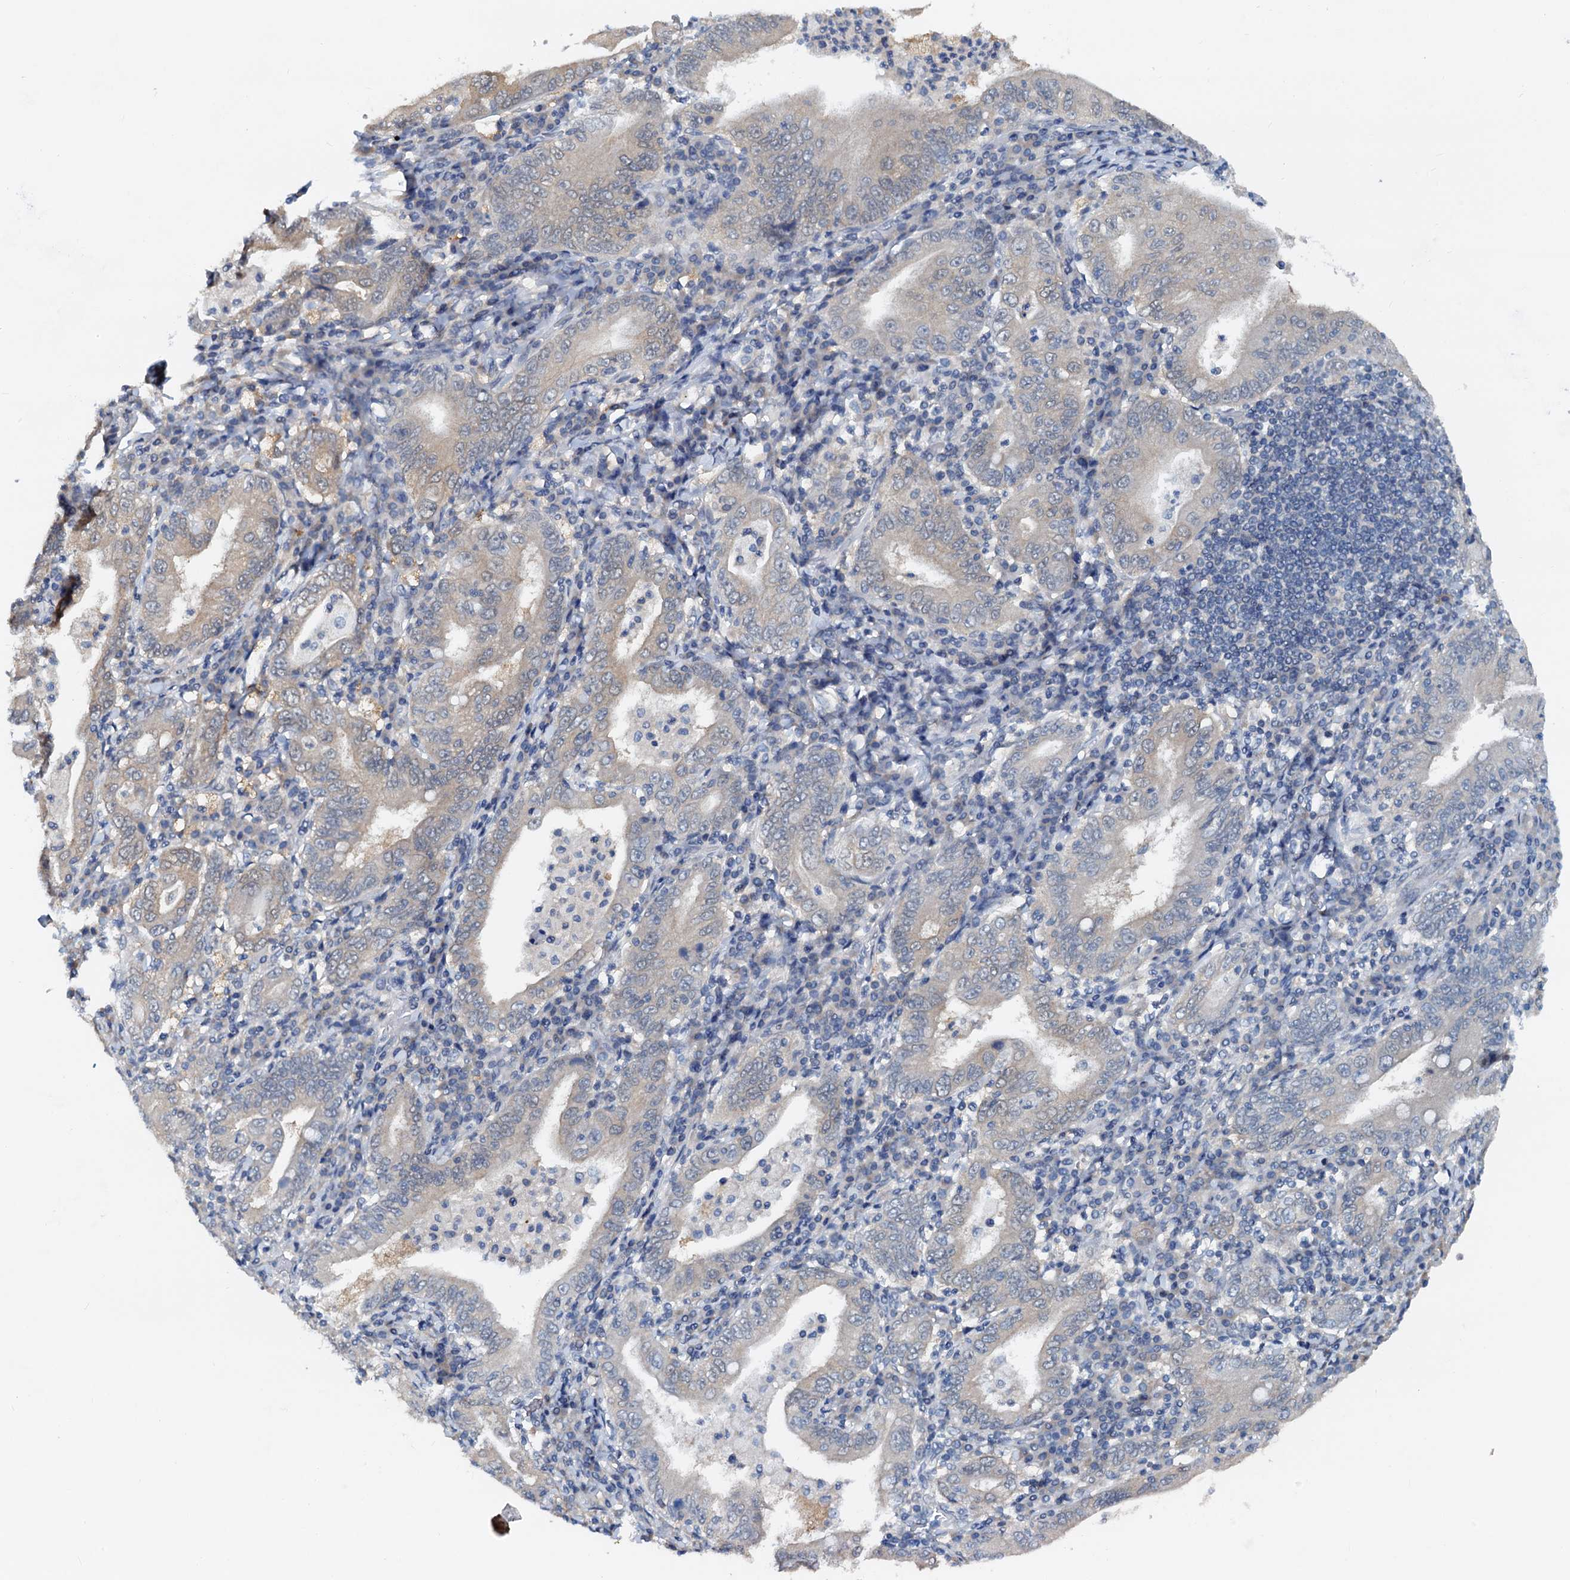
{"staining": {"intensity": "moderate", "quantity": "25%-75%", "location": "cytoplasmic/membranous"}, "tissue": "stomach cancer", "cell_type": "Tumor cells", "image_type": "cancer", "snomed": [{"axis": "morphology", "description": "Normal tissue, NOS"}, {"axis": "morphology", "description": "Adenocarcinoma, NOS"}, {"axis": "topography", "description": "Esophagus"}, {"axis": "topography", "description": "Stomach, upper"}, {"axis": "topography", "description": "Peripheral nerve tissue"}], "caption": "Stomach cancer (adenocarcinoma) stained with a protein marker demonstrates moderate staining in tumor cells.", "gene": "PTGES3", "patient": {"sex": "male", "age": 62}}